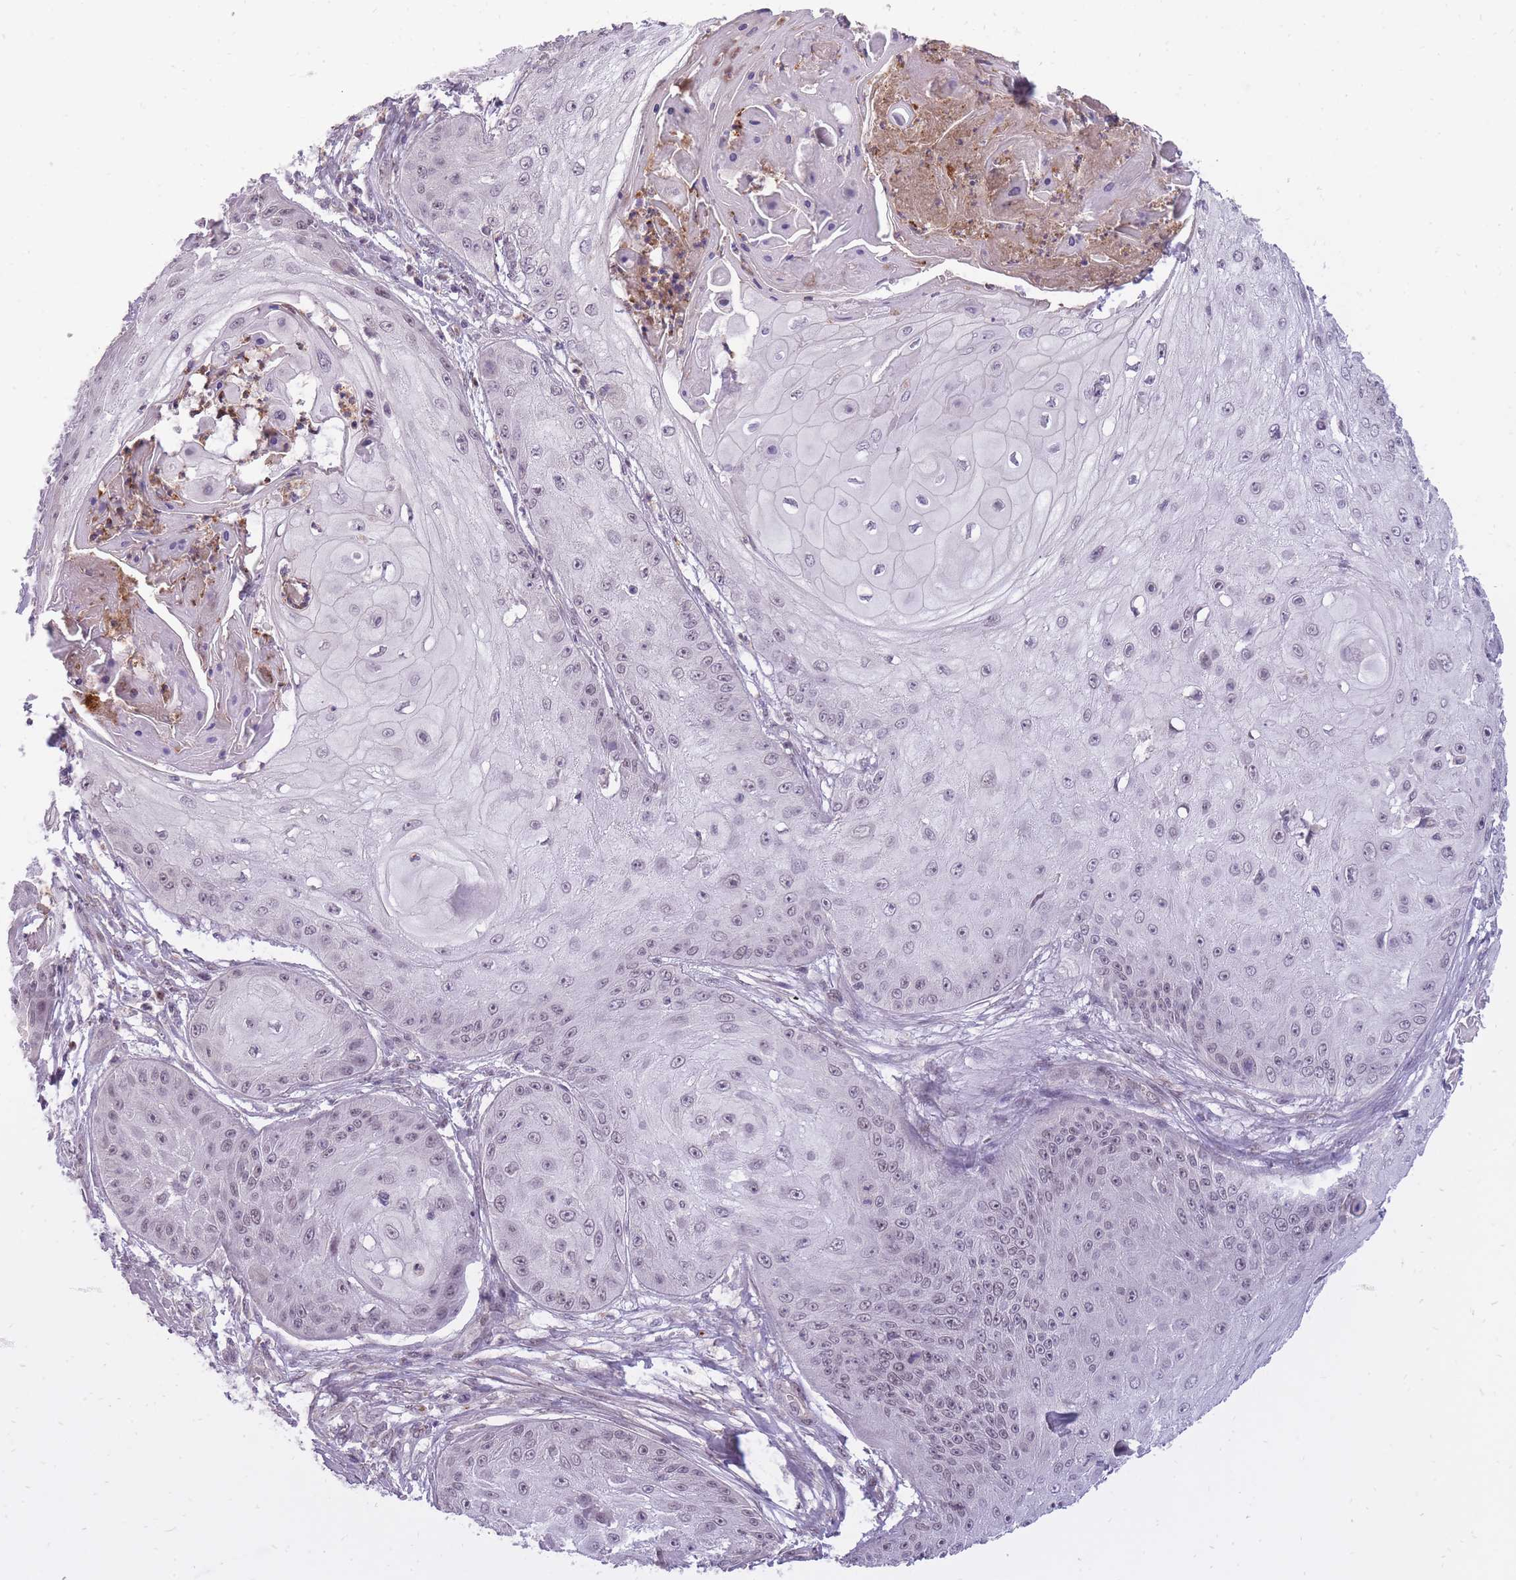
{"staining": {"intensity": "weak", "quantity": "<25%", "location": "nuclear"}, "tissue": "skin cancer", "cell_type": "Tumor cells", "image_type": "cancer", "snomed": [{"axis": "morphology", "description": "Squamous cell carcinoma, NOS"}, {"axis": "topography", "description": "Skin"}], "caption": "Immunohistochemistry micrograph of neoplastic tissue: squamous cell carcinoma (skin) stained with DAB (3,3'-diaminobenzidine) displays no significant protein expression in tumor cells.", "gene": "TIGD1", "patient": {"sex": "male", "age": 70}}